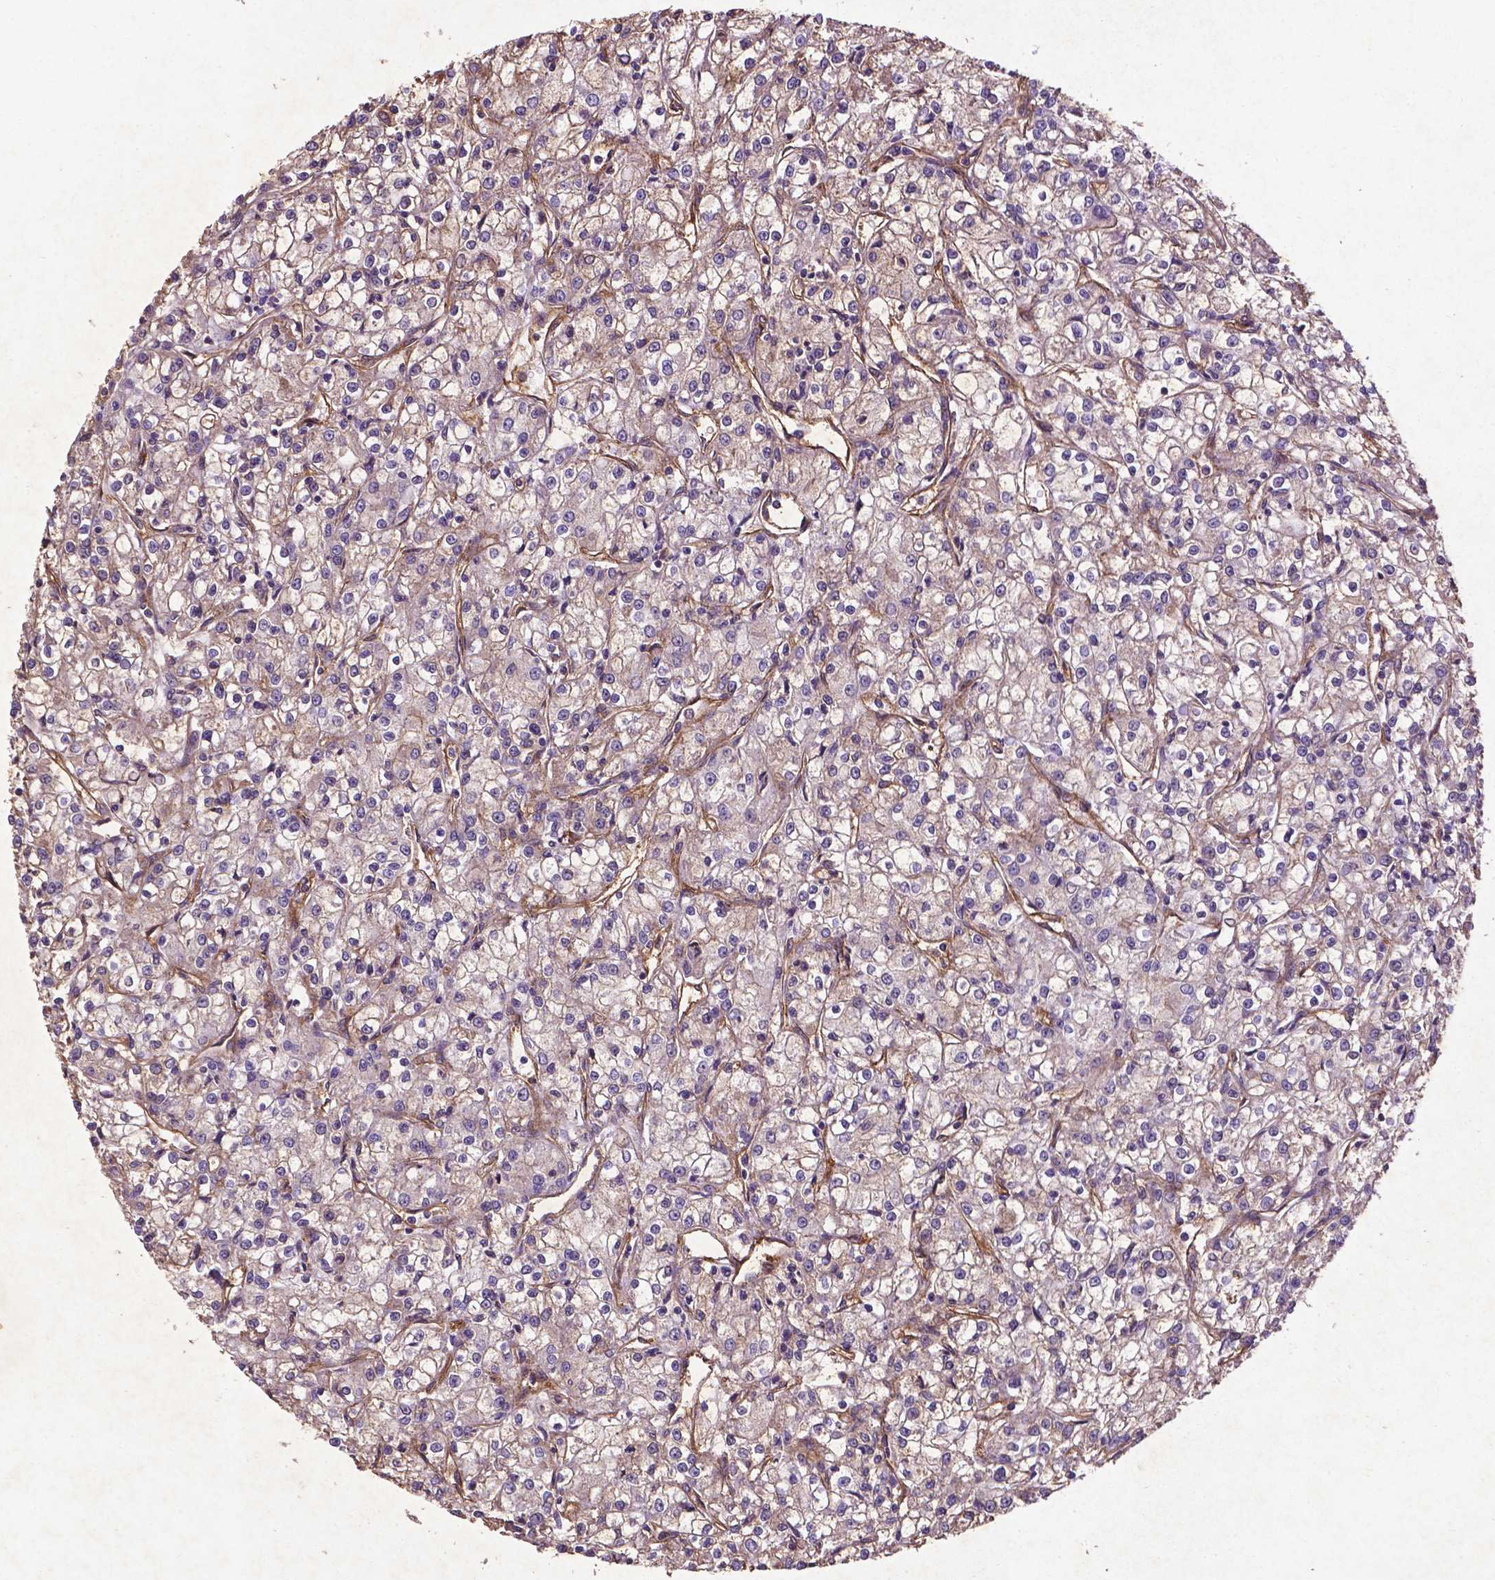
{"staining": {"intensity": "weak", "quantity": "25%-75%", "location": "cytoplasmic/membranous"}, "tissue": "renal cancer", "cell_type": "Tumor cells", "image_type": "cancer", "snomed": [{"axis": "morphology", "description": "Adenocarcinoma, NOS"}, {"axis": "topography", "description": "Kidney"}], "caption": "Renal cancer (adenocarcinoma) stained for a protein (brown) shows weak cytoplasmic/membranous positive expression in about 25%-75% of tumor cells.", "gene": "RRAS", "patient": {"sex": "female", "age": 59}}